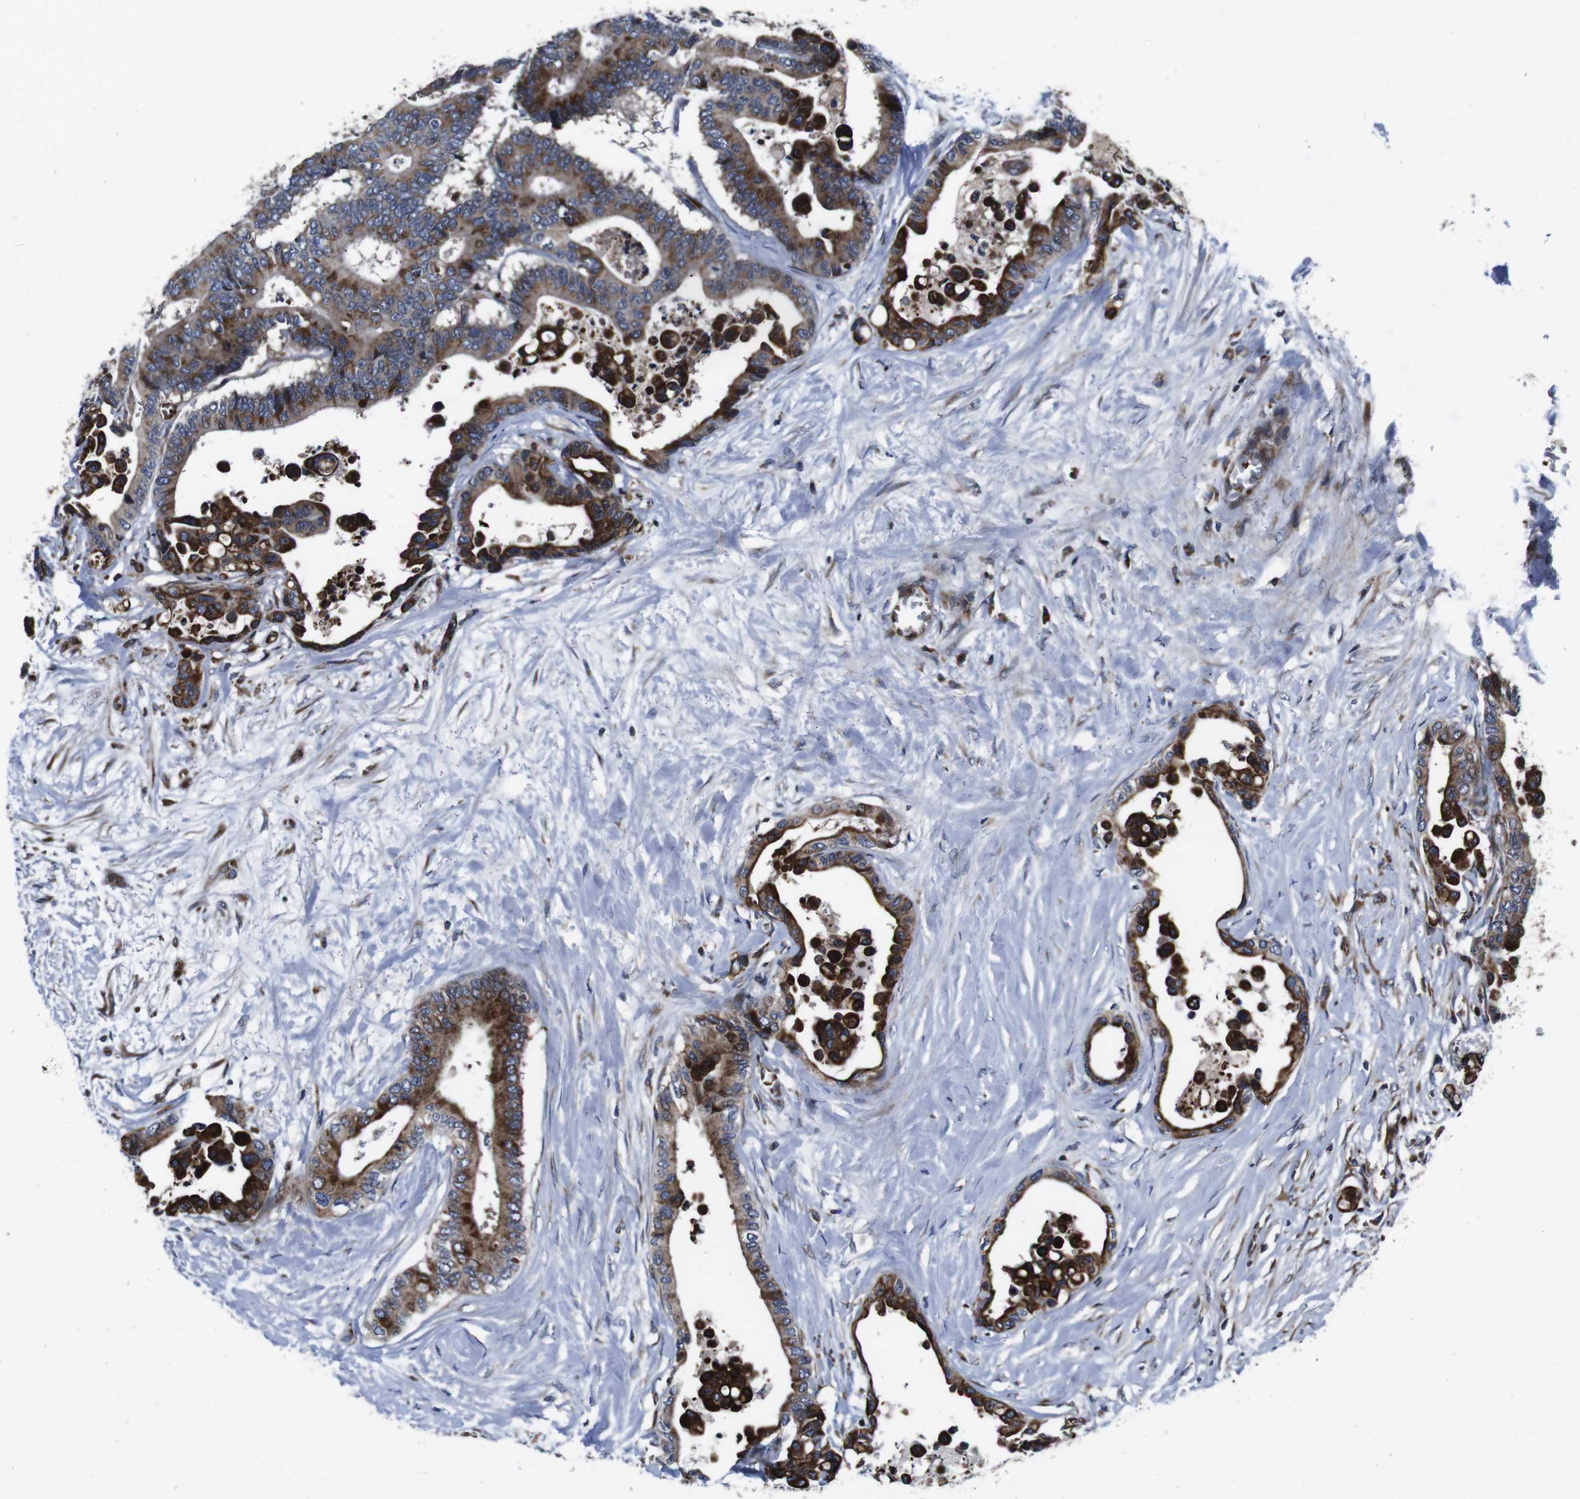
{"staining": {"intensity": "strong", "quantity": ">75%", "location": "cytoplasmic/membranous"}, "tissue": "colorectal cancer", "cell_type": "Tumor cells", "image_type": "cancer", "snomed": [{"axis": "morphology", "description": "Normal tissue, NOS"}, {"axis": "morphology", "description": "Adenocarcinoma, NOS"}, {"axis": "topography", "description": "Colon"}], "caption": "Immunohistochemistry of human colorectal cancer (adenocarcinoma) exhibits high levels of strong cytoplasmic/membranous staining in about >75% of tumor cells. Immunohistochemistry stains the protein in brown and the nuclei are stained blue.", "gene": "SMYD3", "patient": {"sex": "male", "age": 82}}